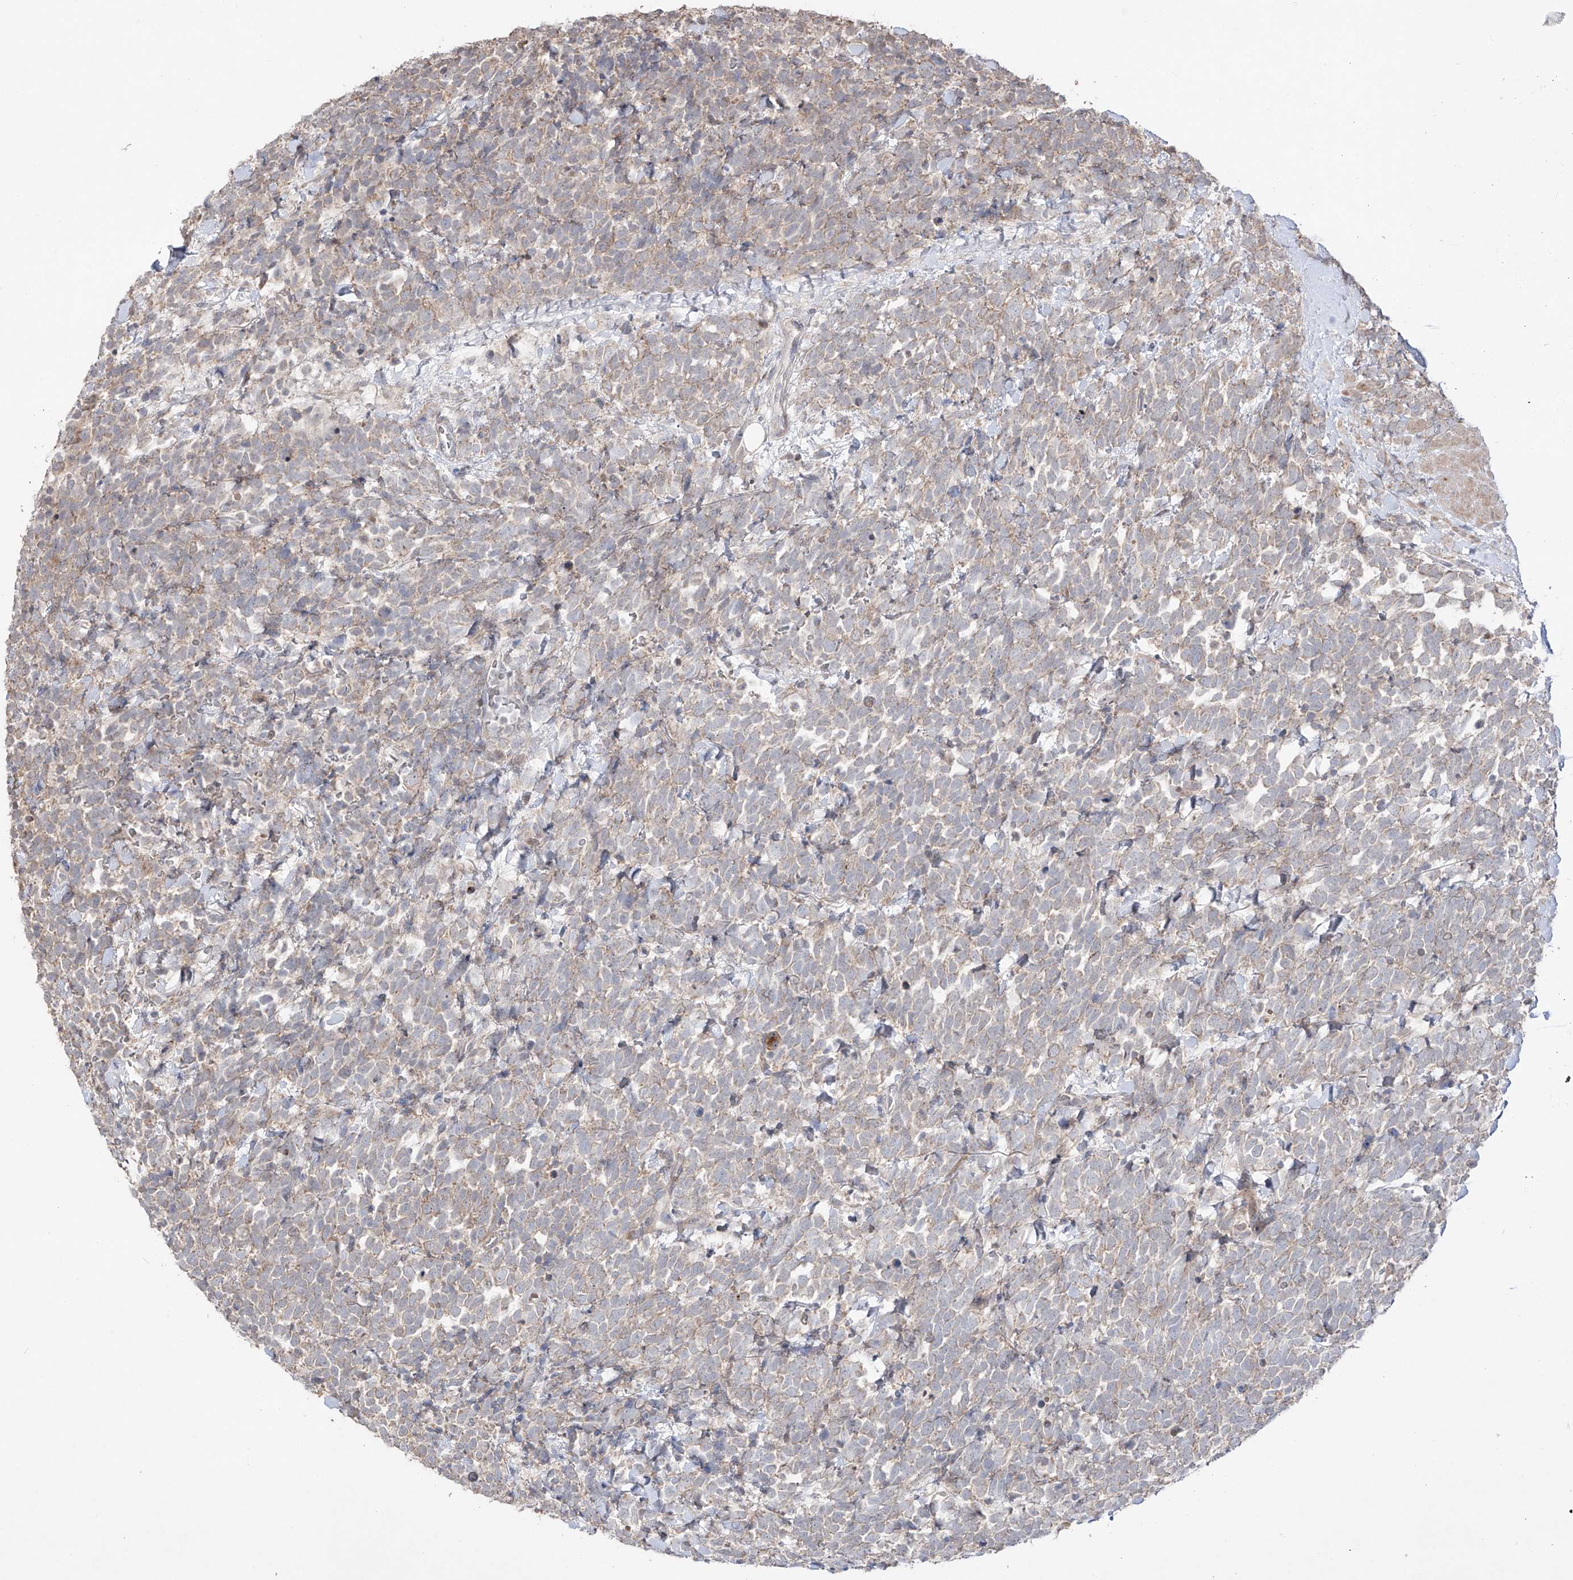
{"staining": {"intensity": "weak", "quantity": "25%-75%", "location": "cytoplasmic/membranous"}, "tissue": "urothelial cancer", "cell_type": "Tumor cells", "image_type": "cancer", "snomed": [{"axis": "morphology", "description": "Urothelial carcinoma, High grade"}, {"axis": "topography", "description": "Urinary bladder"}], "caption": "Immunohistochemistry (IHC) micrograph of high-grade urothelial carcinoma stained for a protein (brown), which reveals low levels of weak cytoplasmic/membranous expression in about 25%-75% of tumor cells.", "gene": "YKT6", "patient": {"sex": "female", "age": 82}}